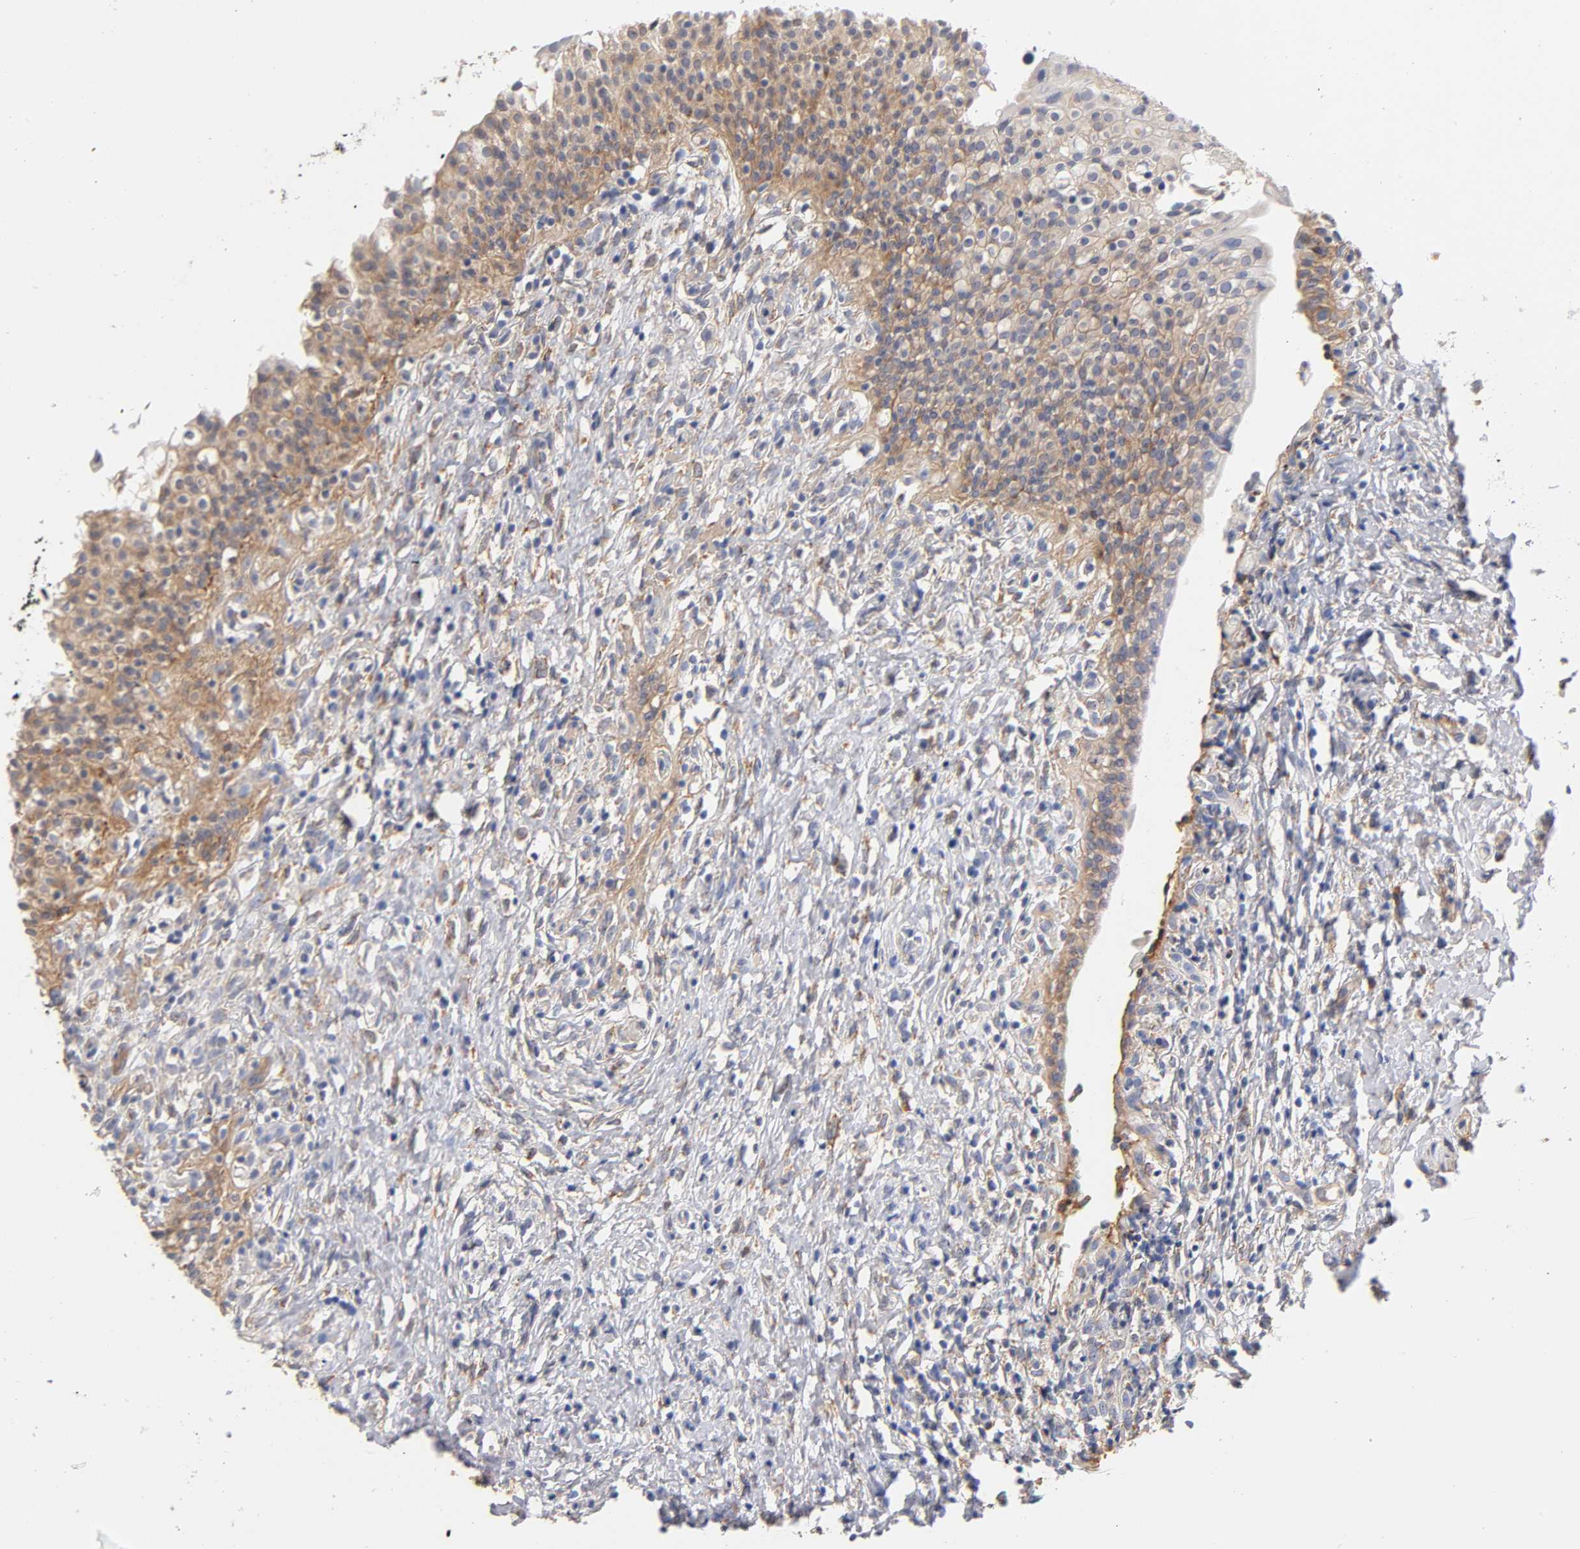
{"staining": {"intensity": "moderate", "quantity": ">75%", "location": "cytoplasmic/membranous"}, "tissue": "urinary bladder", "cell_type": "Urothelial cells", "image_type": "normal", "snomed": [{"axis": "morphology", "description": "Normal tissue, NOS"}, {"axis": "topography", "description": "Urinary bladder"}], "caption": "Benign urinary bladder shows moderate cytoplasmic/membranous staining in approximately >75% of urothelial cells (brown staining indicates protein expression, while blue staining denotes nuclei)..", "gene": "LAMB1", "patient": {"sex": "female", "age": 80}}